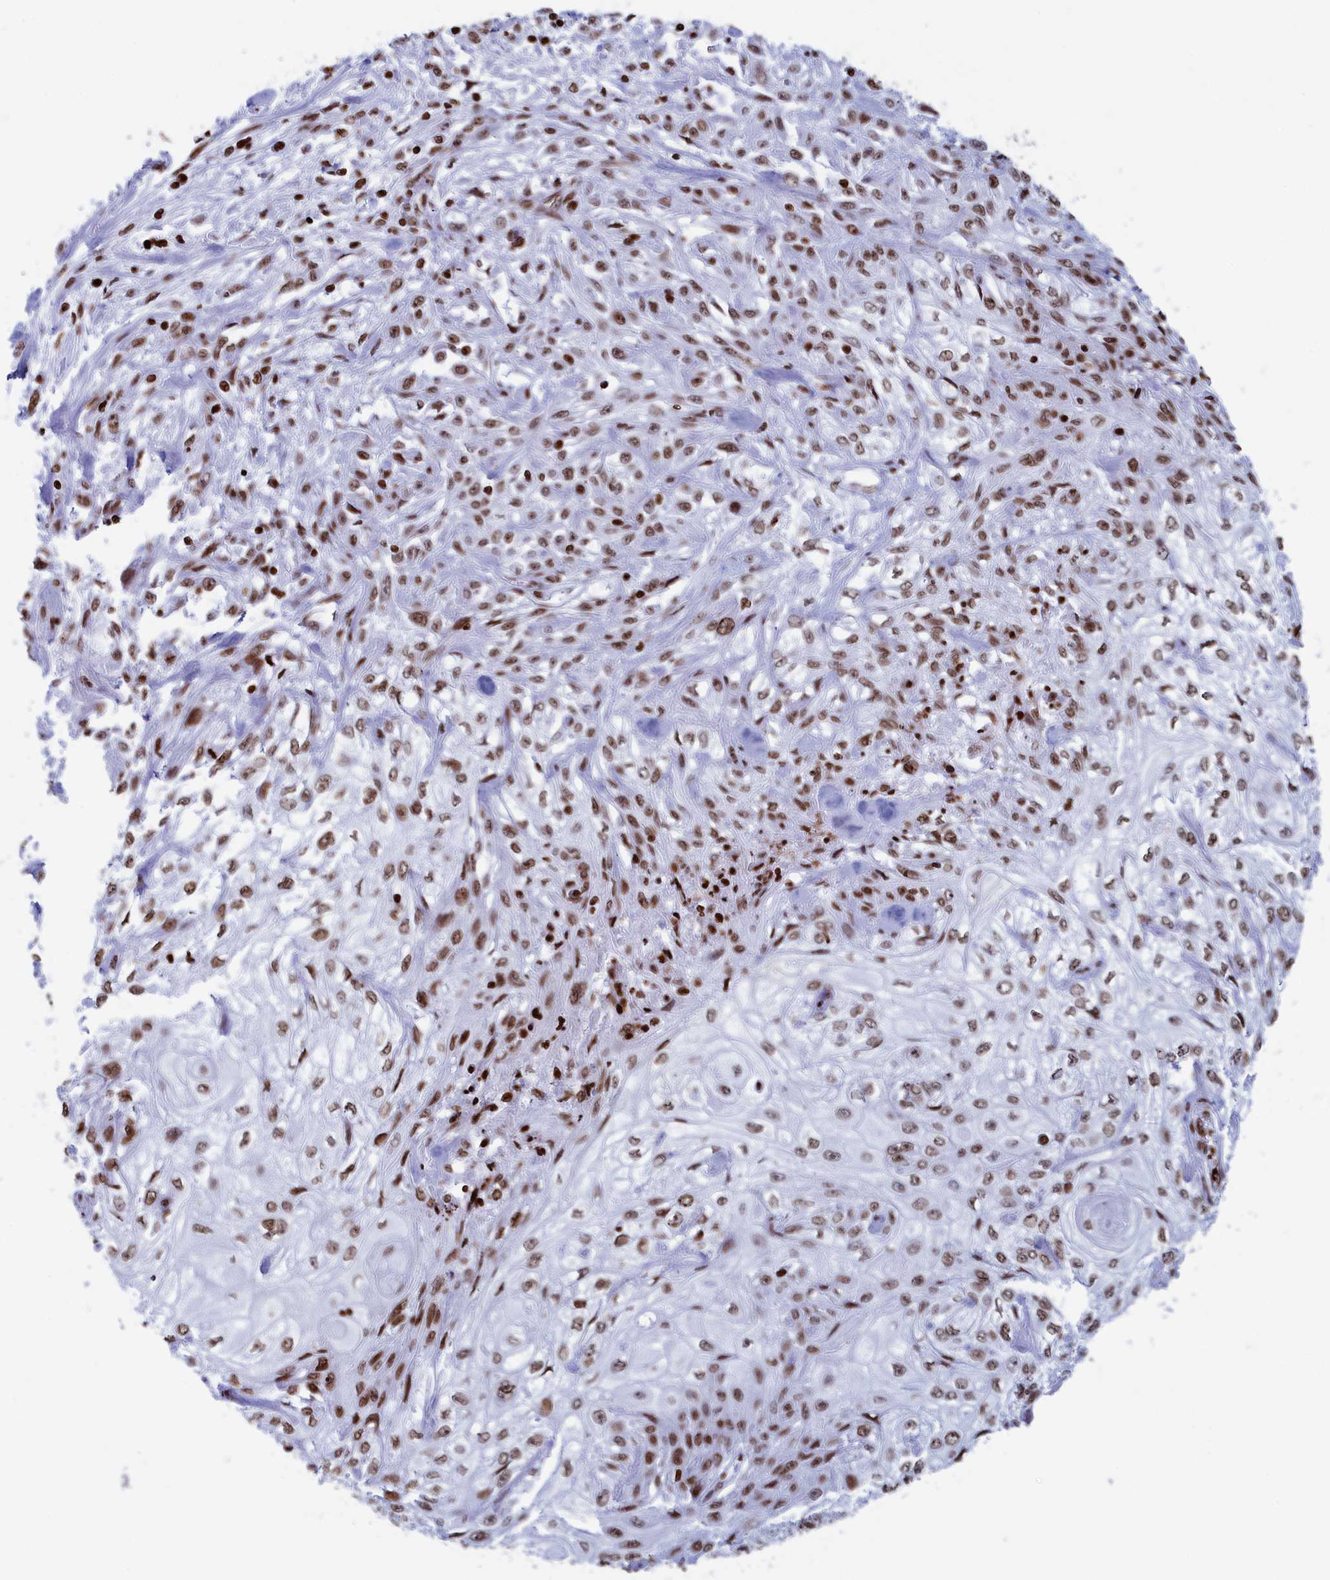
{"staining": {"intensity": "moderate", "quantity": ">75%", "location": "nuclear"}, "tissue": "skin cancer", "cell_type": "Tumor cells", "image_type": "cancer", "snomed": [{"axis": "morphology", "description": "Squamous cell carcinoma, NOS"}, {"axis": "morphology", "description": "Squamous cell carcinoma, metastatic, NOS"}, {"axis": "topography", "description": "Skin"}, {"axis": "topography", "description": "Lymph node"}], "caption": "Immunohistochemistry (IHC) of skin cancer (squamous cell carcinoma) shows medium levels of moderate nuclear staining in about >75% of tumor cells.", "gene": "APOBEC3A", "patient": {"sex": "male", "age": 75}}